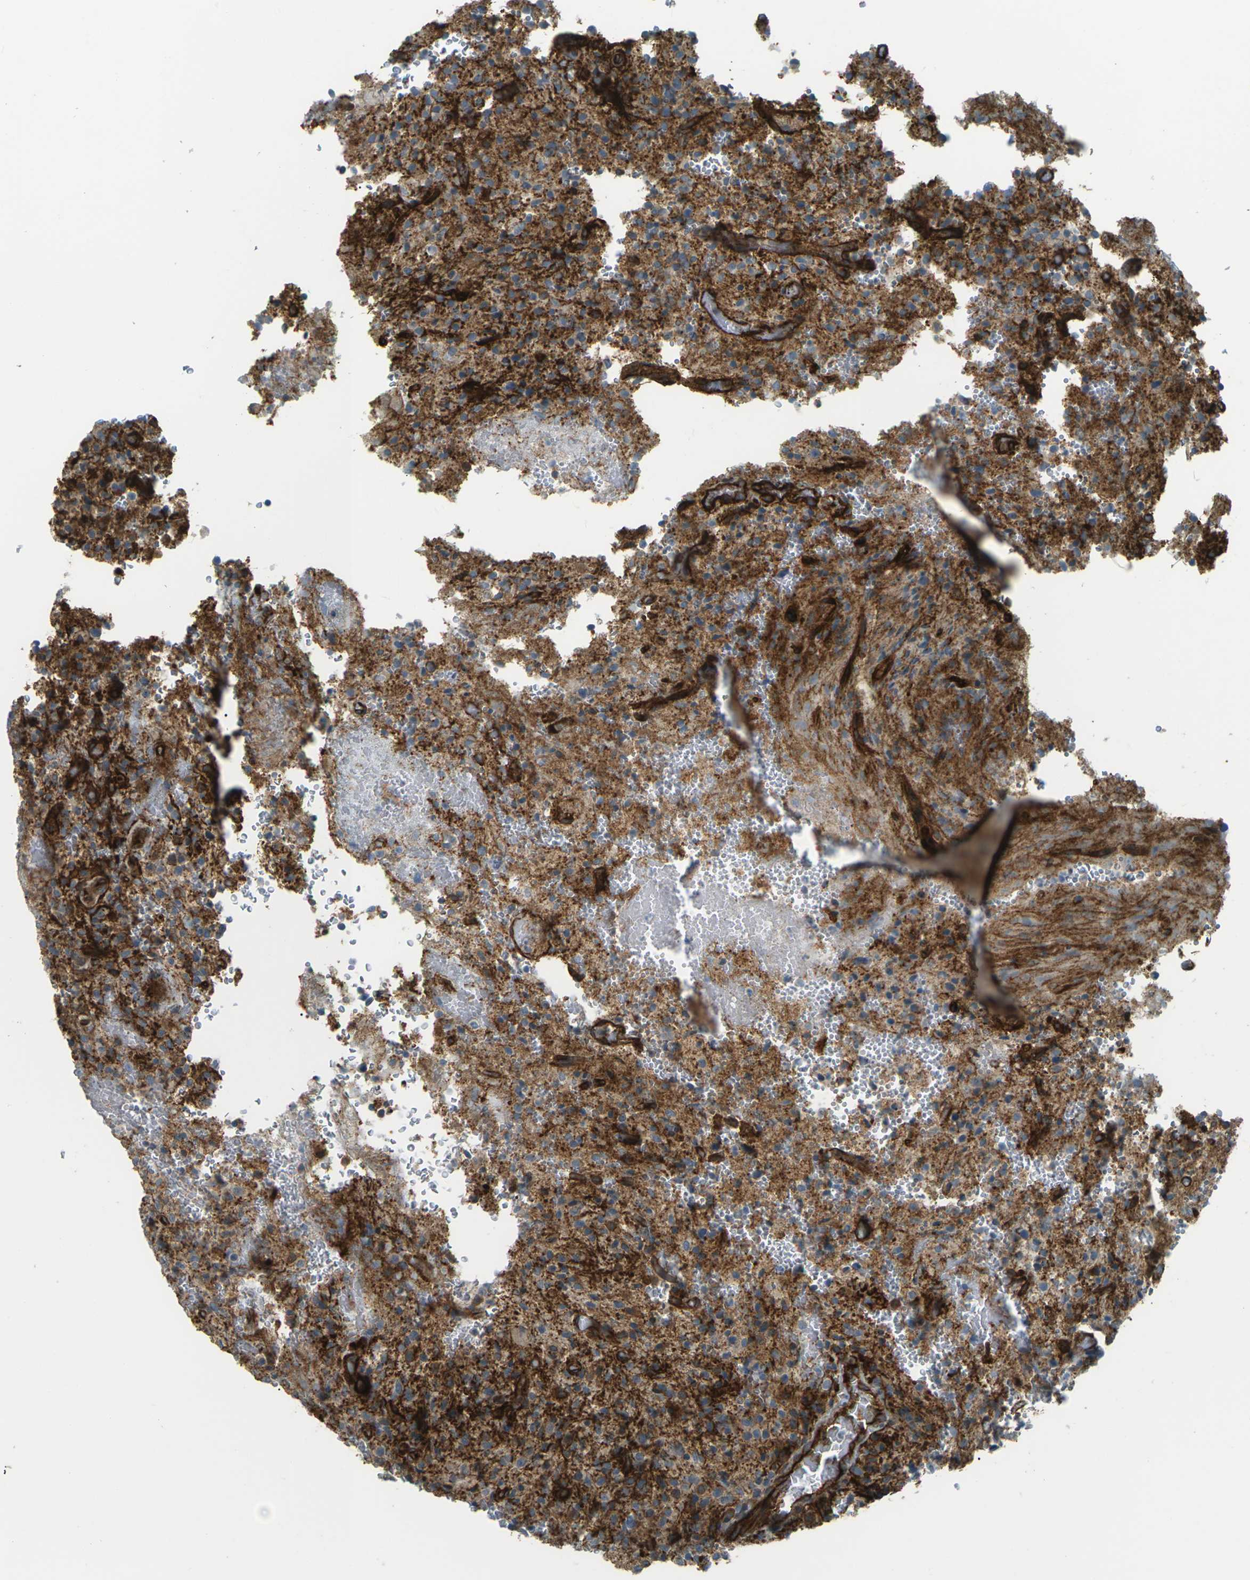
{"staining": {"intensity": "strong", "quantity": "25%-75%", "location": "cytoplasmic/membranous"}, "tissue": "glioma", "cell_type": "Tumor cells", "image_type": "cancer", "snomed": [{"axis": "morphology", "description": "Glioma, malignant, High grade"}, {"axis": "topography", "description": "Brain"}], "caption": "Immunohistochemistry (IHC) of glioma shows high levels of strong cytoplasmic/membranous positivity in about 25%-75% of tumor cells.", "gene": "S1PR1", "patient": {"sex": "male", "age": 71}}